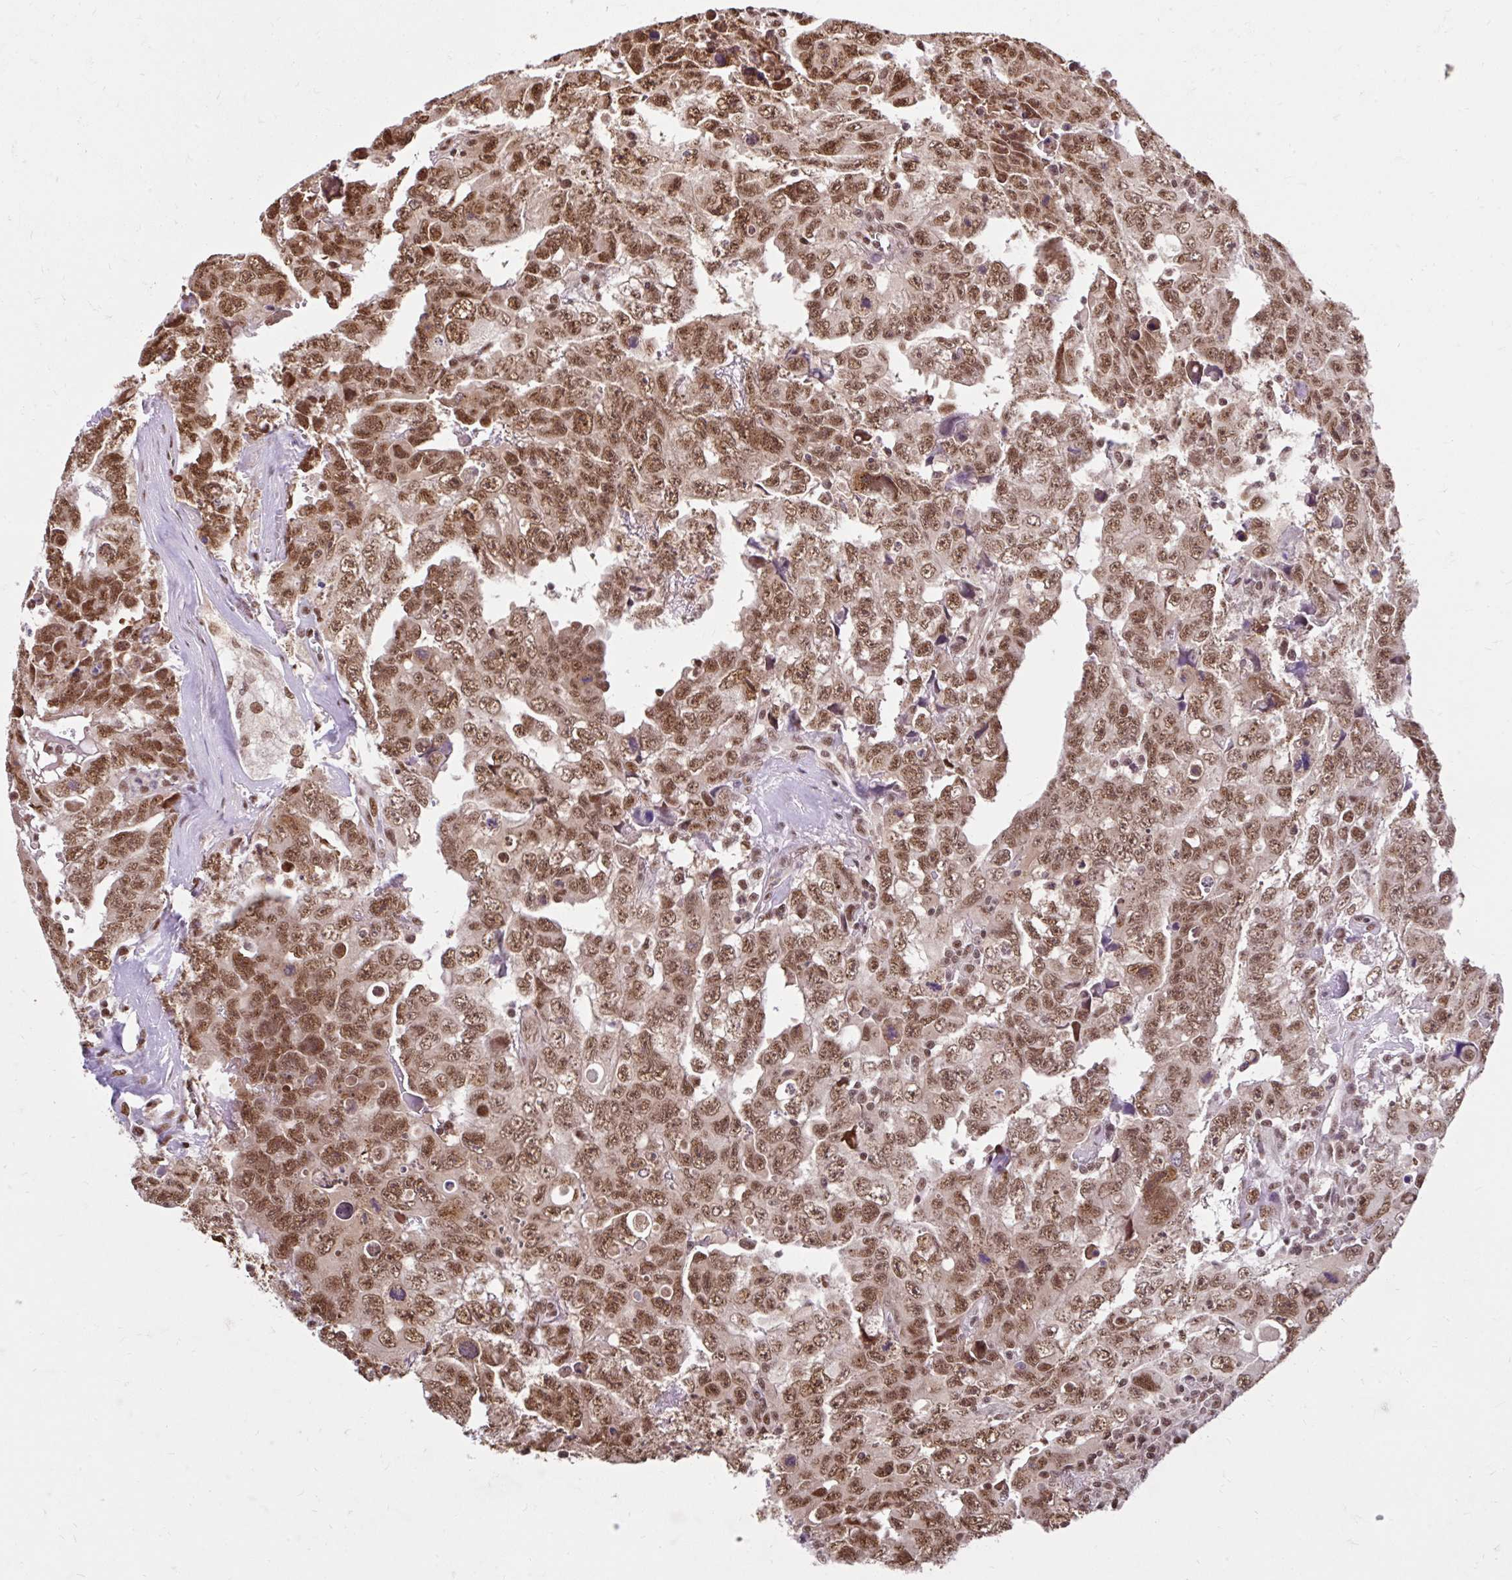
{"staining": {"intensity": "moderate", "quantity": ">75%", "location": "nuclear"}, "tissue": "testis cancer", "cell_type": "Tumor cells", "image_type": "cancer", "snomed": [{"axis": "morphology", "description": "Carcinoma, Embryonal, NOS"}, {"axis": "topography", "description": "Testis"}], "caption": "Immunohistochemical staining of human testis cancer displays medium levels of moderate nuclear protein expression in approximately >75% of tumor cells.", "gene": "ABCA9", "patient": {"sex": "male", "age": 24}}